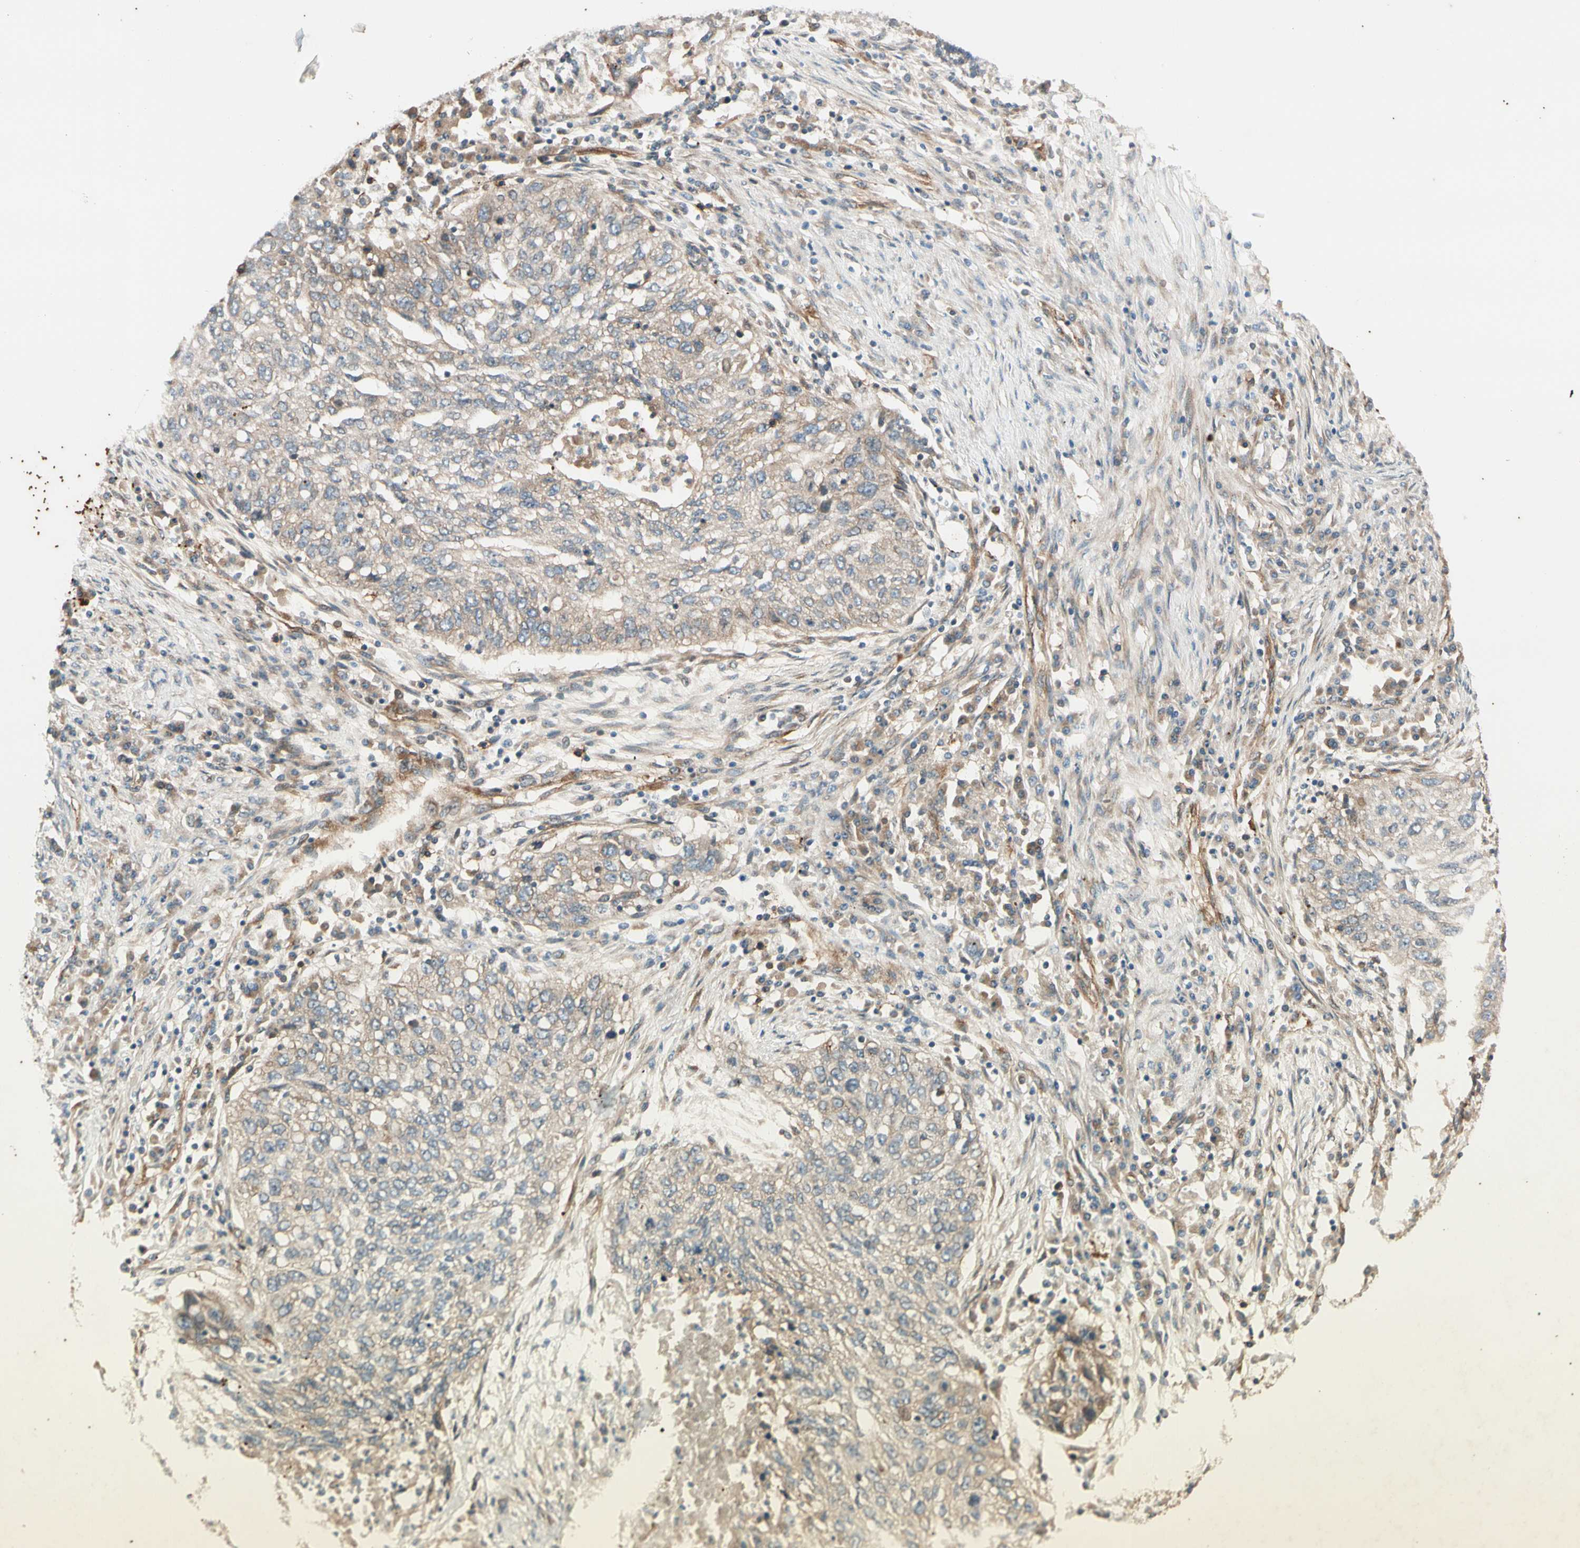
{"staining": {"intensity": "weak", "quantity": ">75%", "location": "cytoplasmic/membranous"}, "tissue": "lung cancer", "cell_type": "Tumor cells", "image_type": "cancer", "snomed": [{"axis": "morphology", "description": "Squamous cell carcinoma, NOS"}, {"axis": "topography", "description": "Lung"}], "caption": "Lung cancer (squamous cell carcinoma) stained with a brown dye displays weak cytoplasmic/membranous positive positivity in approximately >75% of tumor cells.", "gene": "ROCK2", "patient": {"sex": "female", "age": 63}}